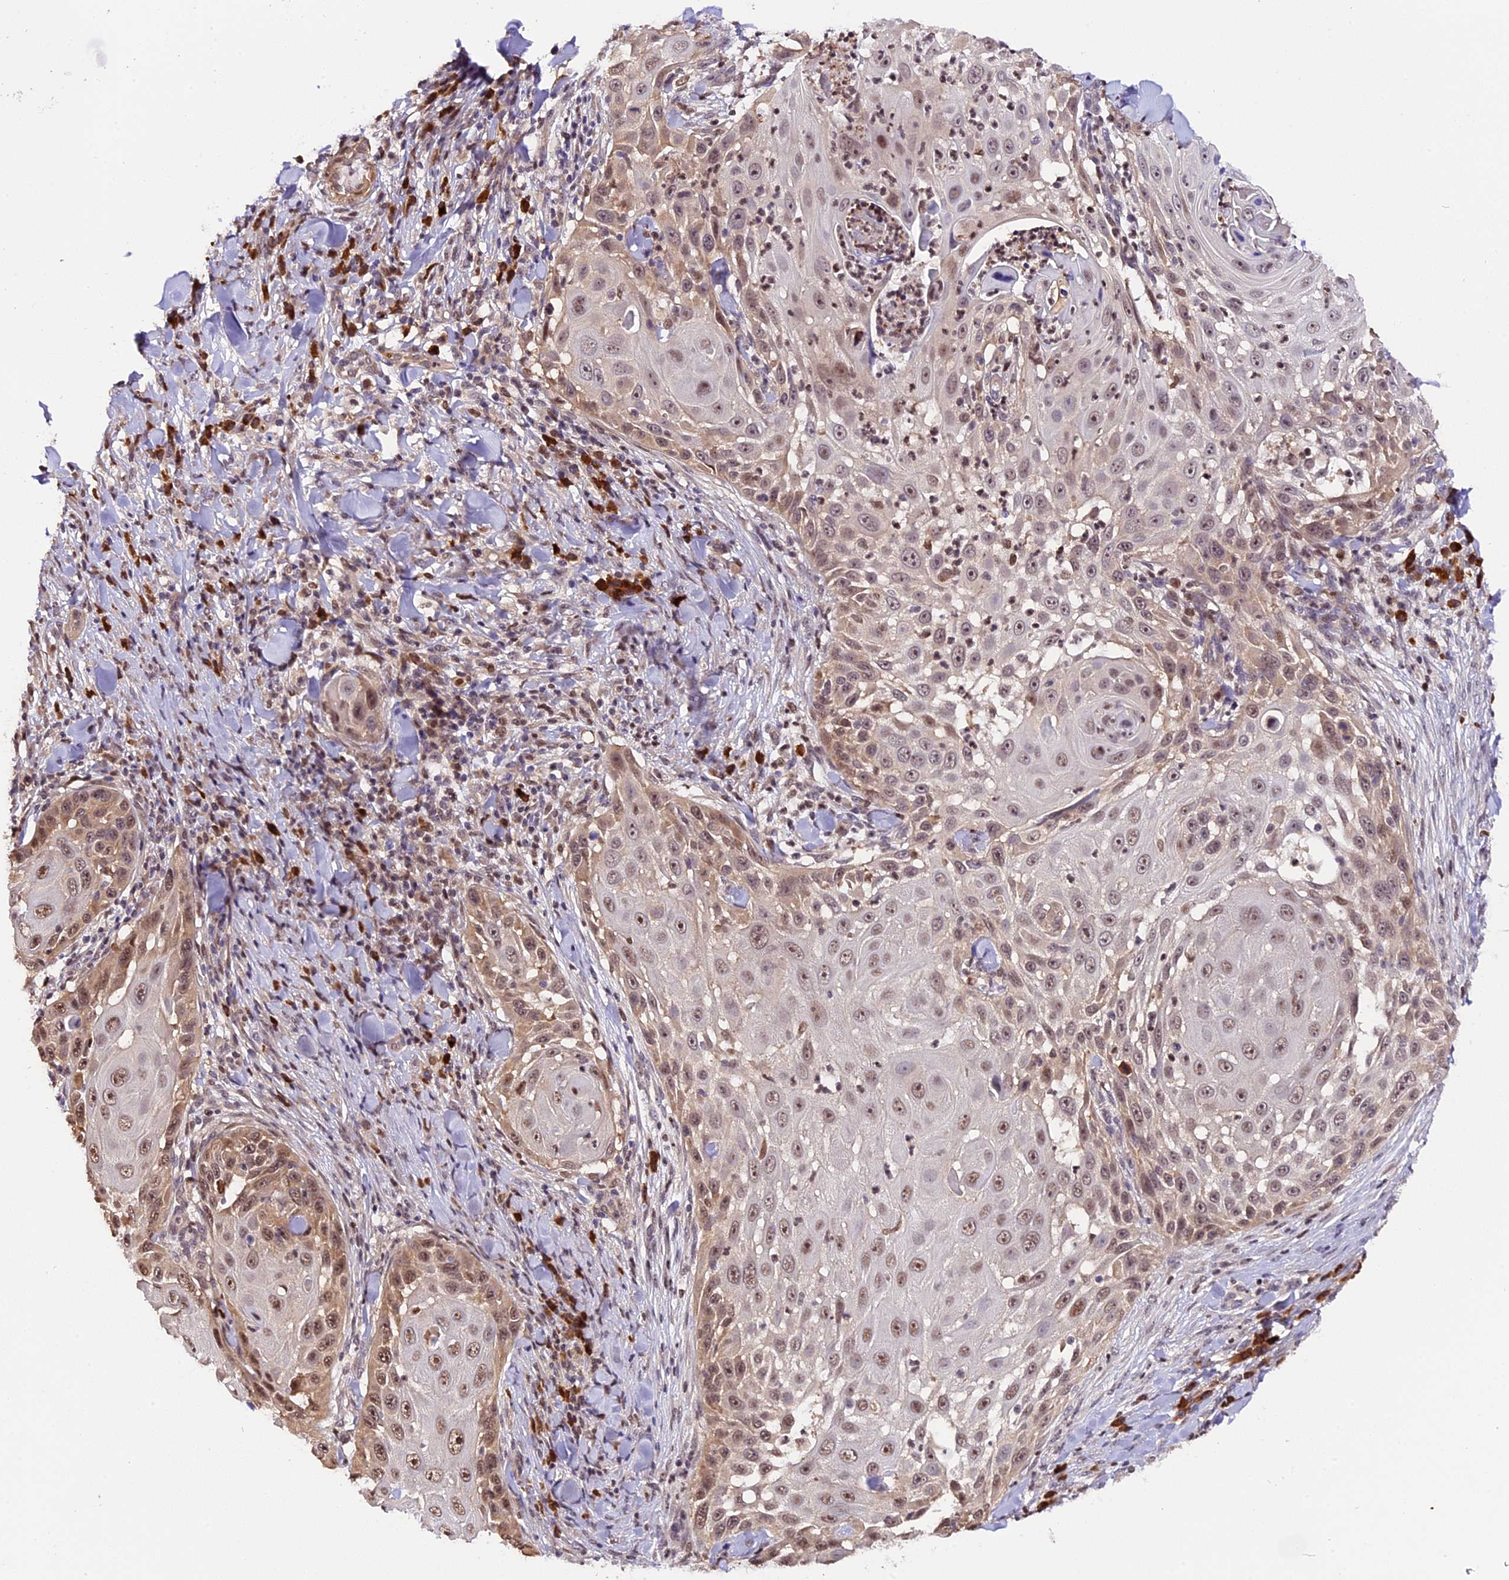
{"staining": {"intensity": "moderate", "quantity": "25%-75%", "location": "cytoplasmic/membranous,nuclear"}, "tissue": "skin cancer", "cell_type": "Tumor cells", "image_type": "cancer", "snomed": [{"axis": "morphology", "description": "Squamous cell carcinoma, NOS"}, {"axis": "topography", "description": "Skin"}], "caption": "IHC photomicrograph of neoplastic tissue: skin cancer (squamous cell carcinoma) stained using immunohistochemistry displays medium levels of moderate protein expression localized specifically in the cytoplasmic/membranous and nuclear of tumor cells, appearing as a cytoplasmic/membranous and nuclear brown color.", "gene": "HERPUD1", "patient": {"sex": "female", "age": 44}}